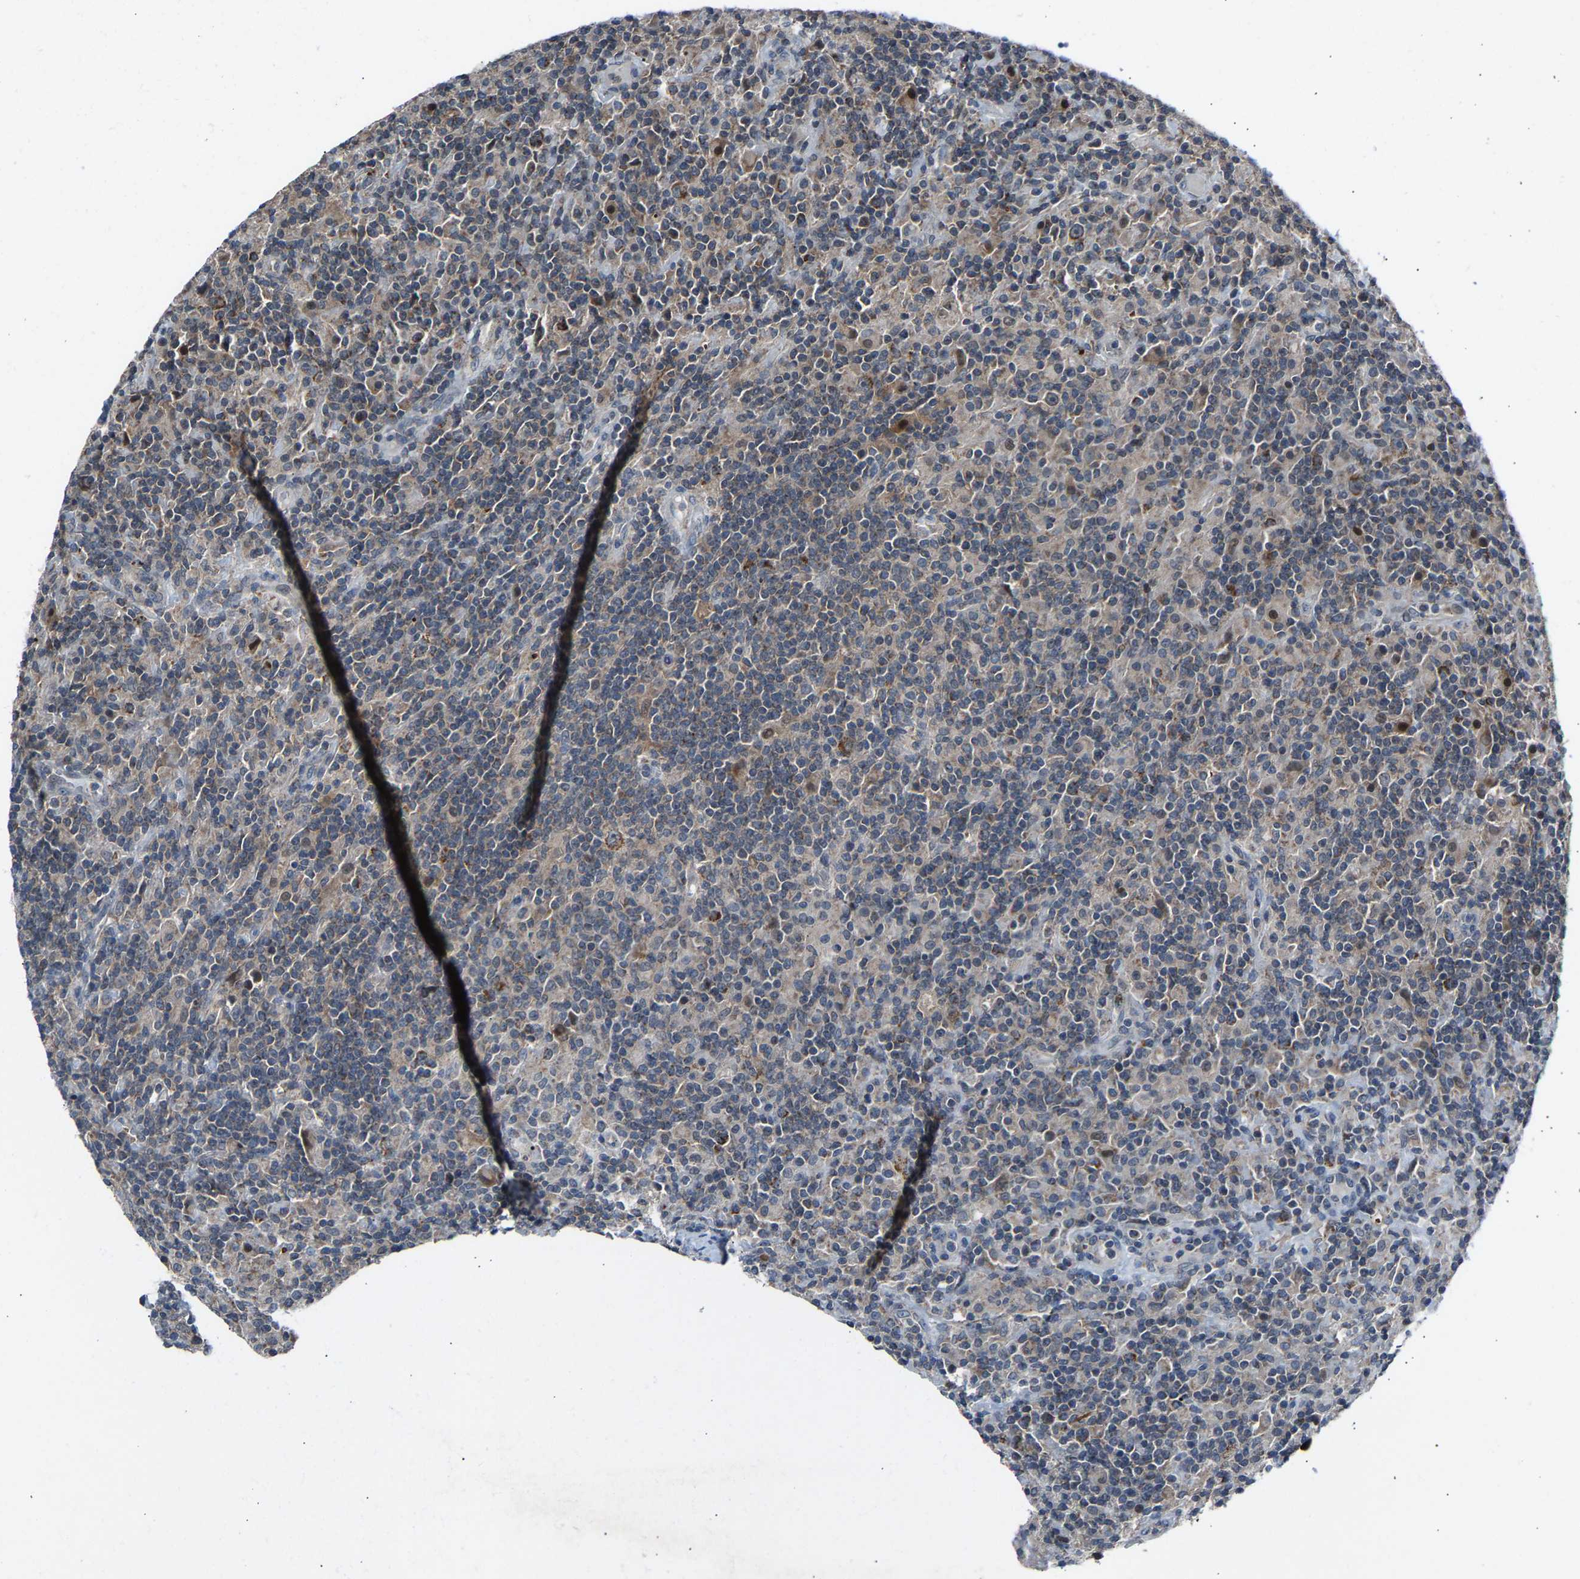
{"staining": {"intensity": "strong", "quantity": ">75%", "location": "cytoplasmic/membranous,nuclear"}, "tissue": "lymphoma", "cell_type": "Tumor cells", "image_type": "cancer", "snomed": [{"axis": "morphology", "description": "Hodgkin's disease, NOS"}, {"axis": "topography", "description": "Lymph node"}], "caption": "Immunohistochemistry histopathology image of lymphoma stained for a protein (brown), which shows high levels of strong cytoplasmic/membranous and nuclear positivity in about >75% of tumor cells.", "gene": "SLIRP", "patient": {"sex": "male", "age": 70}}